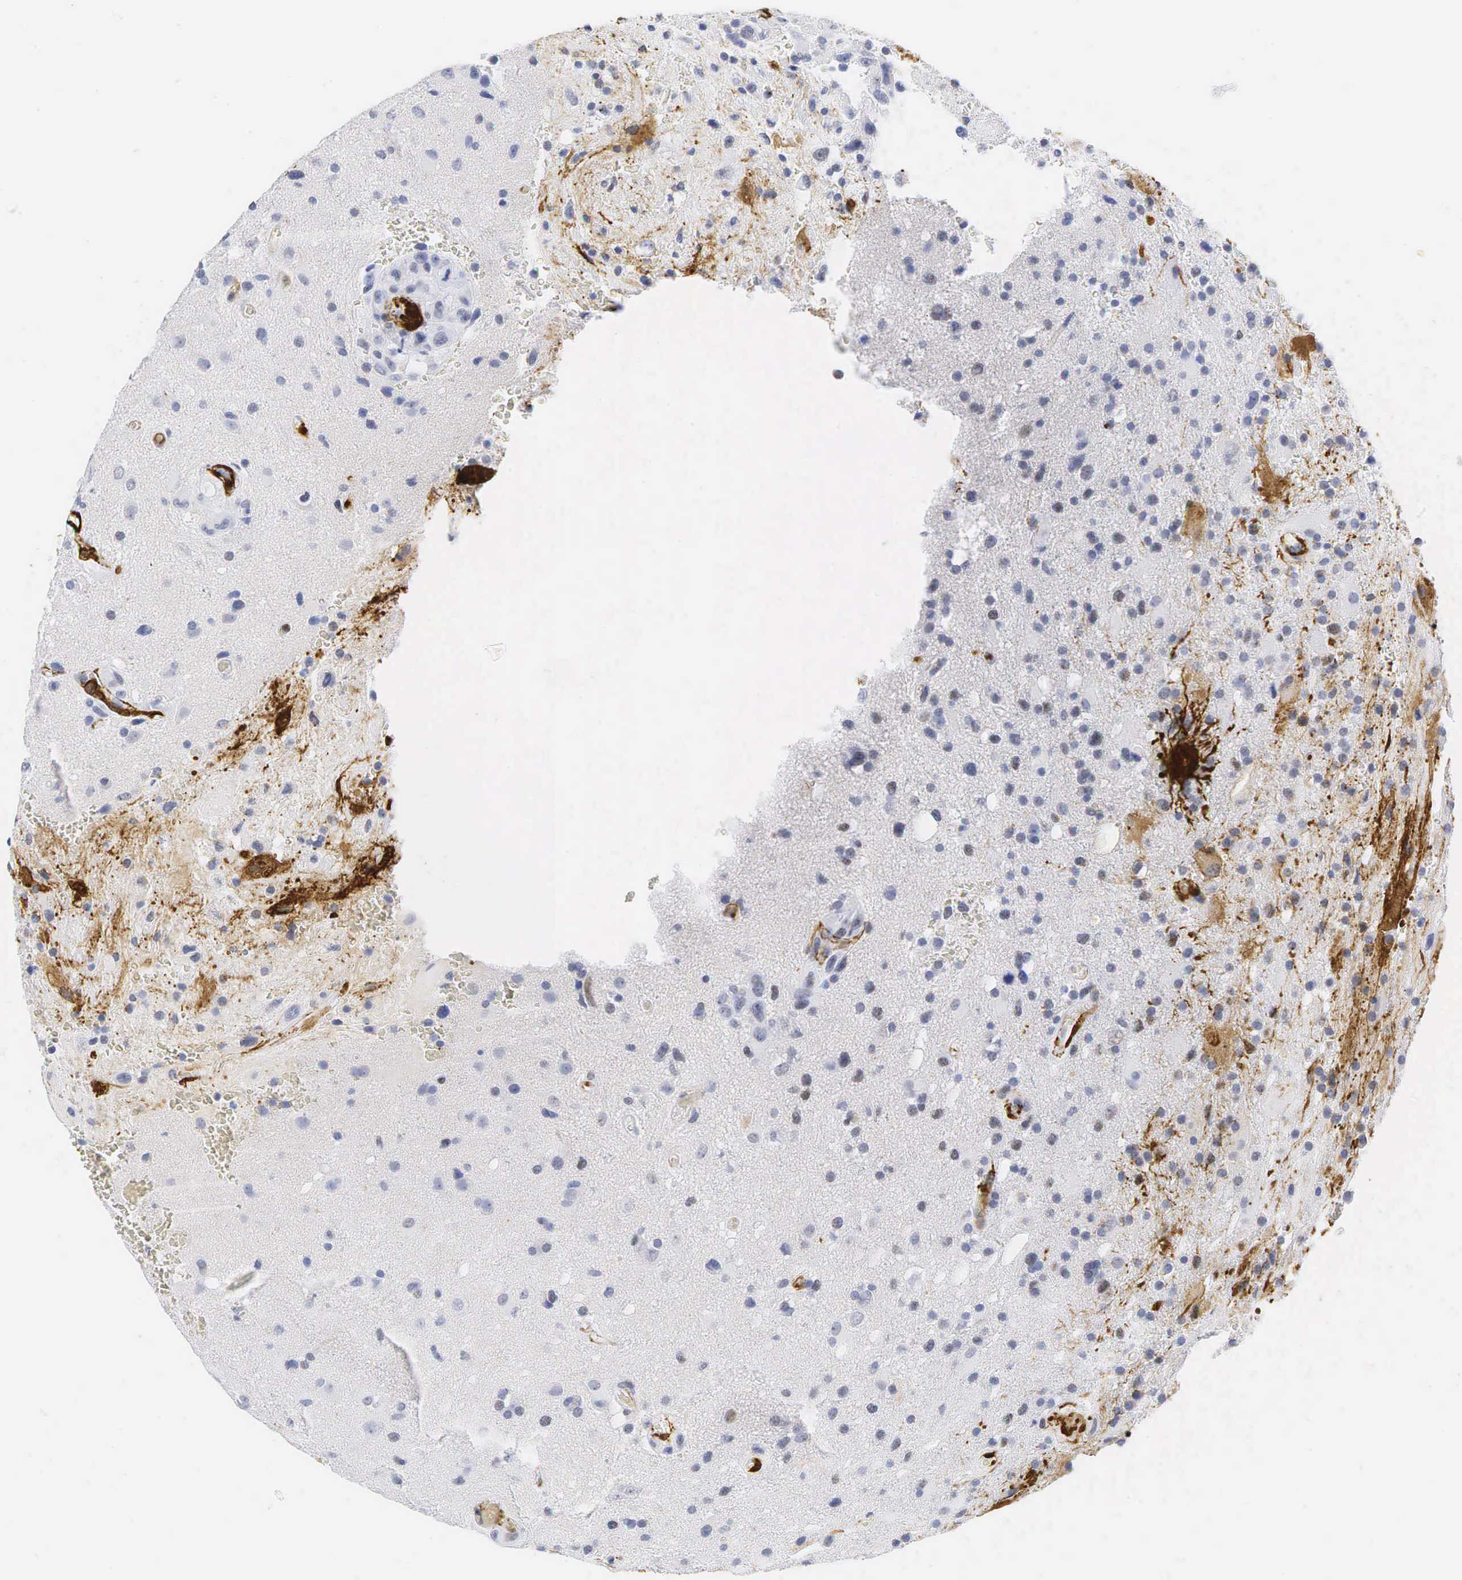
{"staining": {"intensity": "negative", "quantity": "none", "location": "none"}, "tissue": "glioma", "cell_type": "Tumor cells", "image_type": "cancer", "snomed": [{"axis": "morphology", "description": "Glioma, malignant, High grade"}, {"axis": "topography", "description": "Brain"}], "caption": "This is an immunohistochemistry (IHC) photomicrograph of human glioma. There is no positivity in tumor cells.", "gene": "ACTA2", "patient": {"sex": "male", "age": 48}}